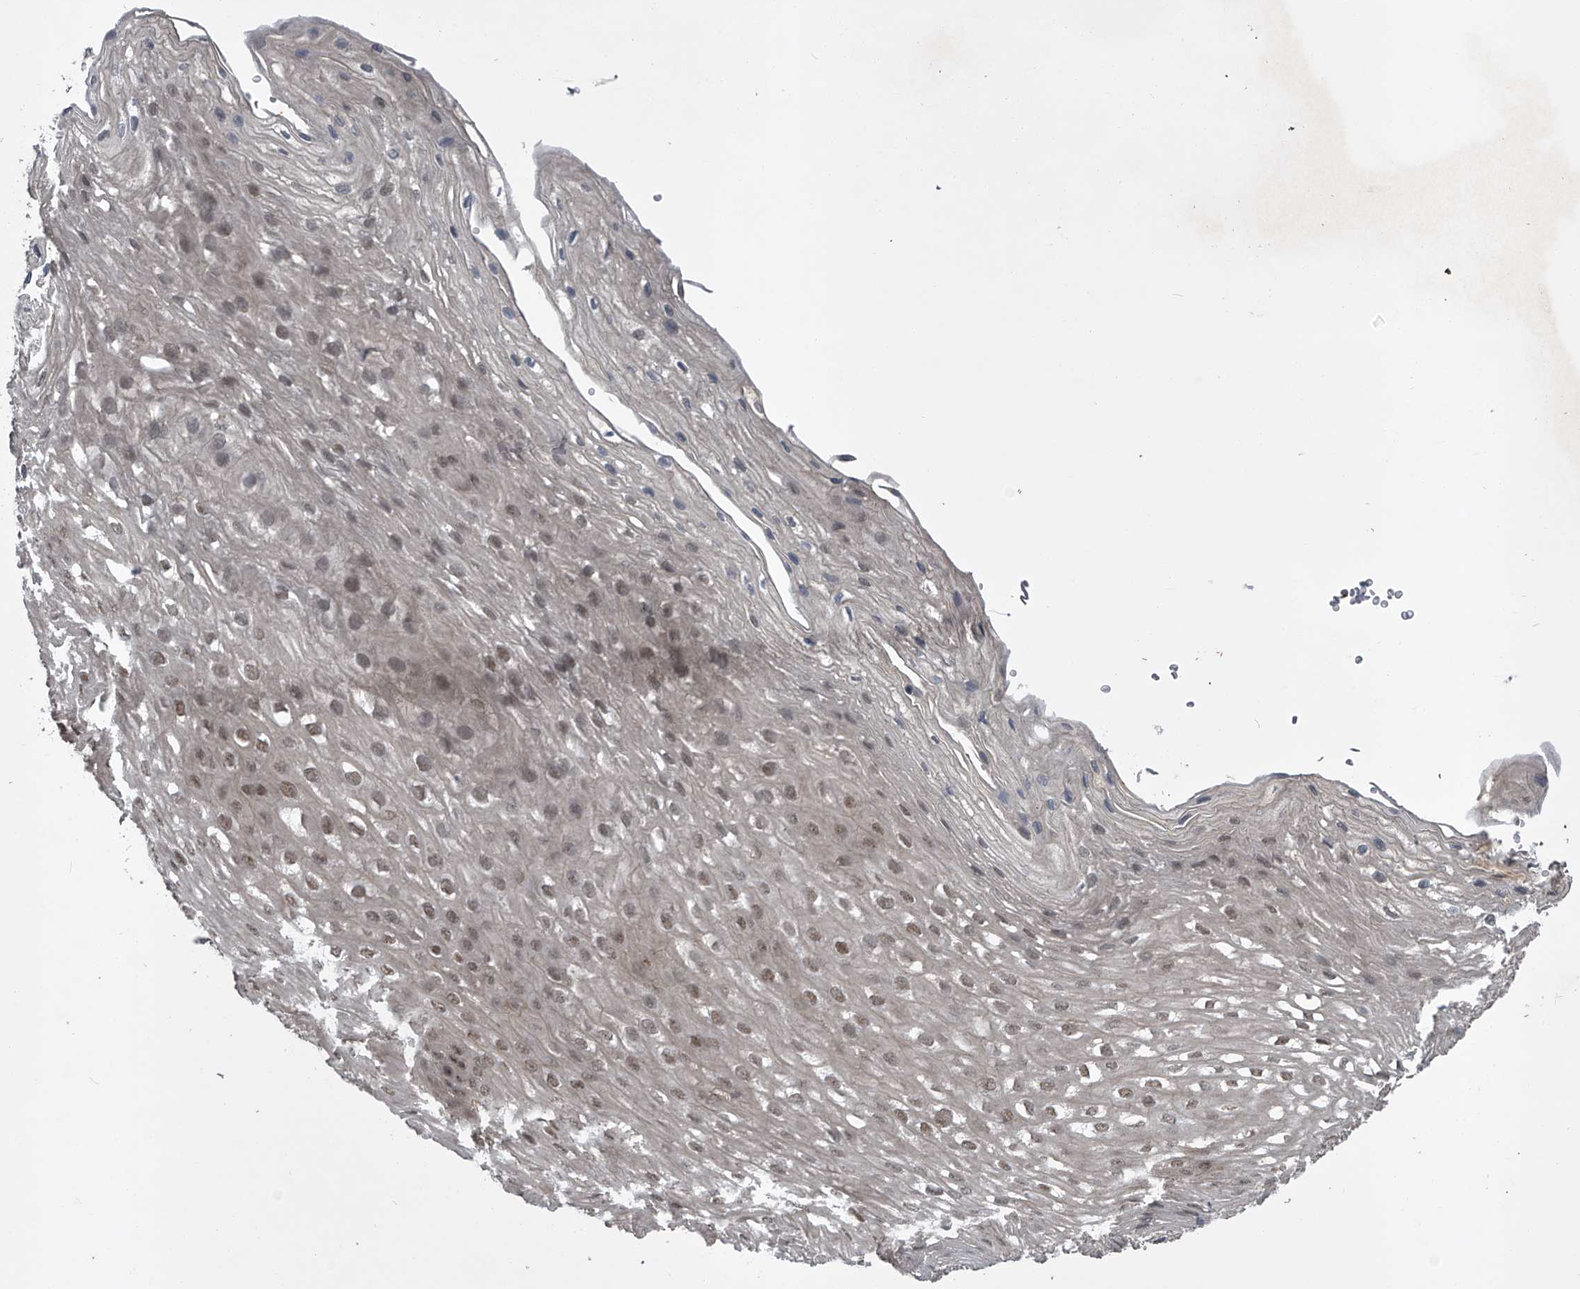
{"staining": {"intensity": "weak", "quantity": ">75%", "location": "nuclear"}, "tissue": "esophagus", "cell_type": "Squamous epithelial cells", "image_type": "normal", "snomed": [{"axis": "morphology", "description": "Normal tissue, NOS"}, {"axis": "topography", "description": "Esophagus"}], "caption": "Immunohistochemistry (IHC) (DAB (3,3'-diaminobenzidine)) staining of benign human esophagus demonstrates weak nuclear protein staining in approximately >75% of squamous epithelial cells.", "gene": "SLC12A8", "patient": {"sex": "female", "age": 66}}